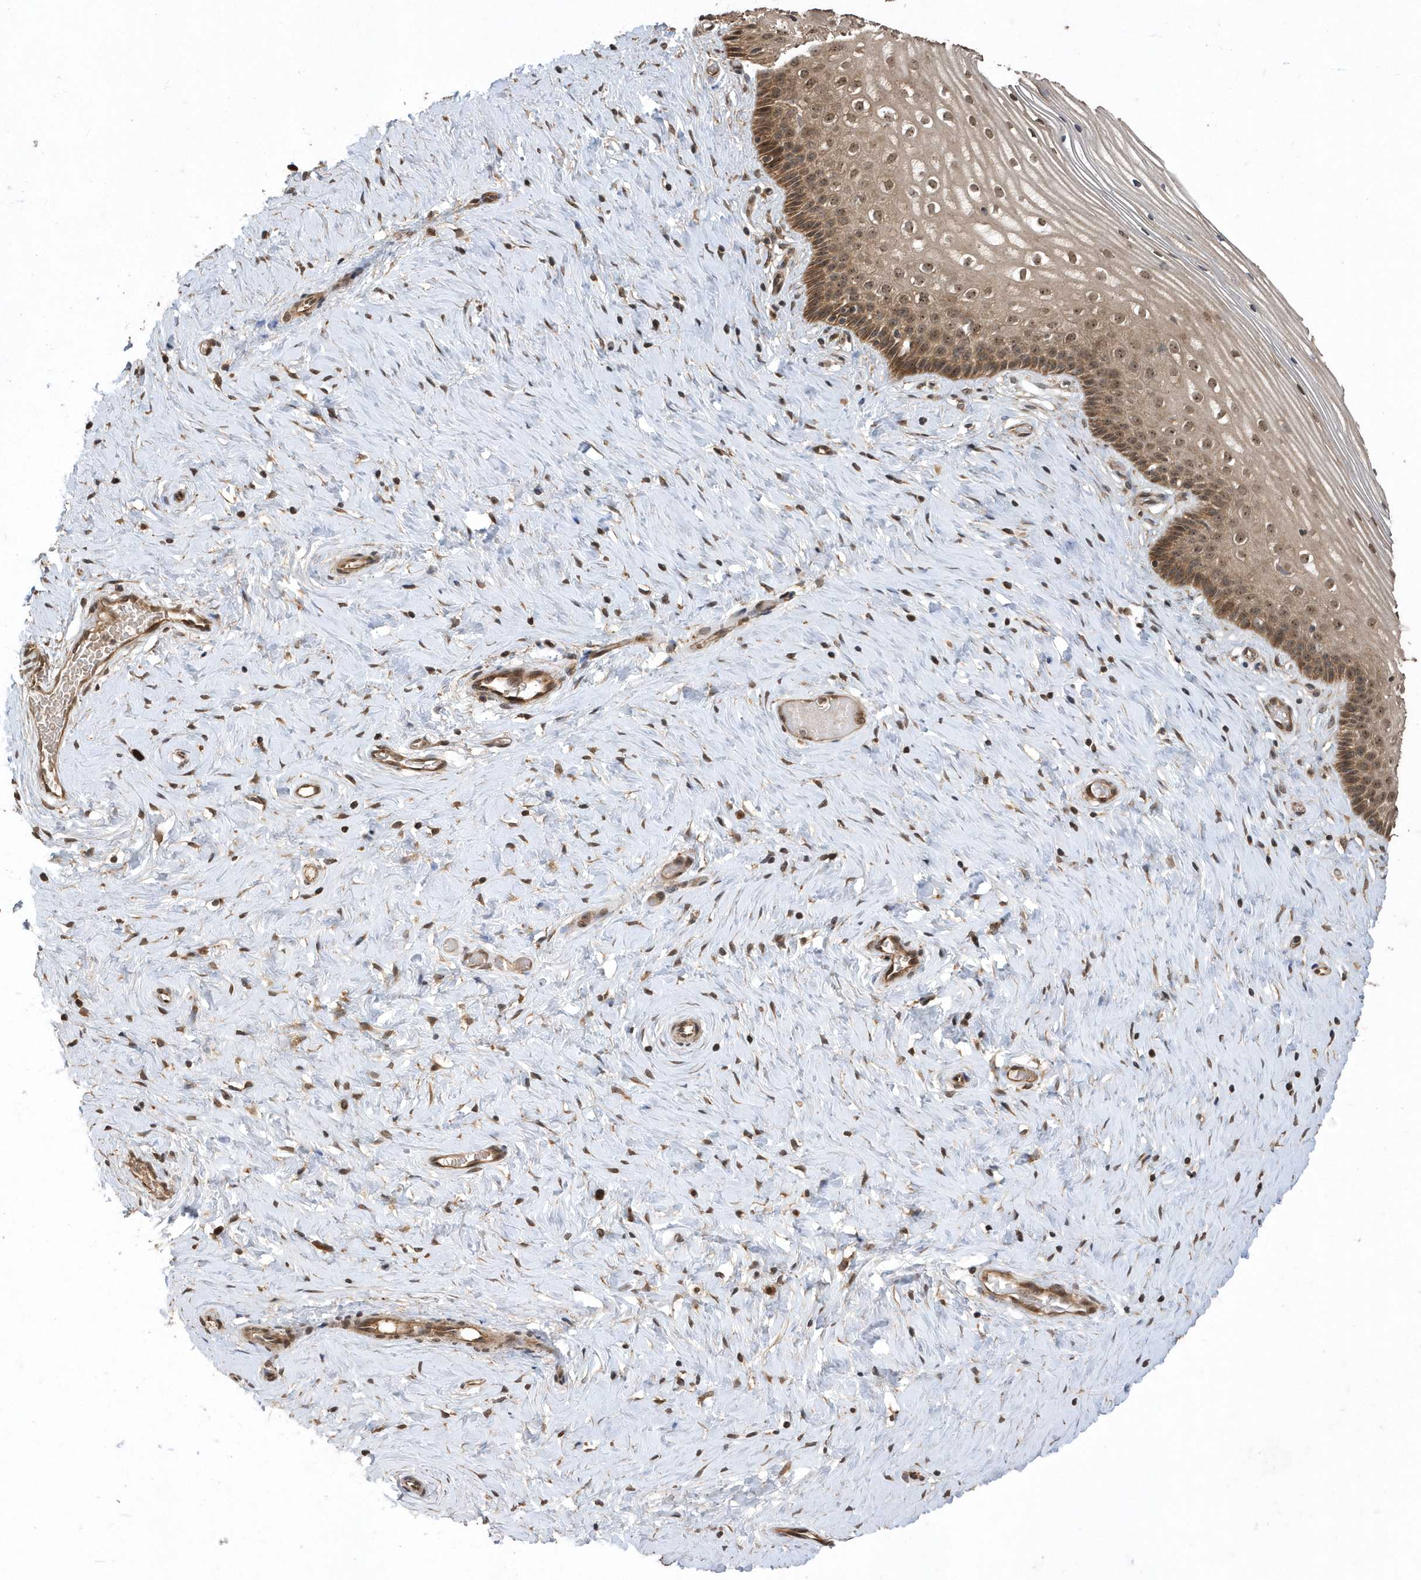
{"staining": {"intensity": "moderate", "quantity": ">75%", "location": "cytoplasmic/membranous"}, "tissue": "cervix", "cell_type": "Glandular cells", "image_type": "normal", "snomed": [{"axis": "morphology", "description": "Normal tissue, NOS"}, {"axis": "topography", "description": "Cervix"}], "caption": "Immunohistochemical staining of normal cervix shows medium levels of moderate cytoplasmic/membranous positivity in about >75% of glandular cells.", "gene": "WASHC5", "patient": {"sex": "female", "age": 33}}